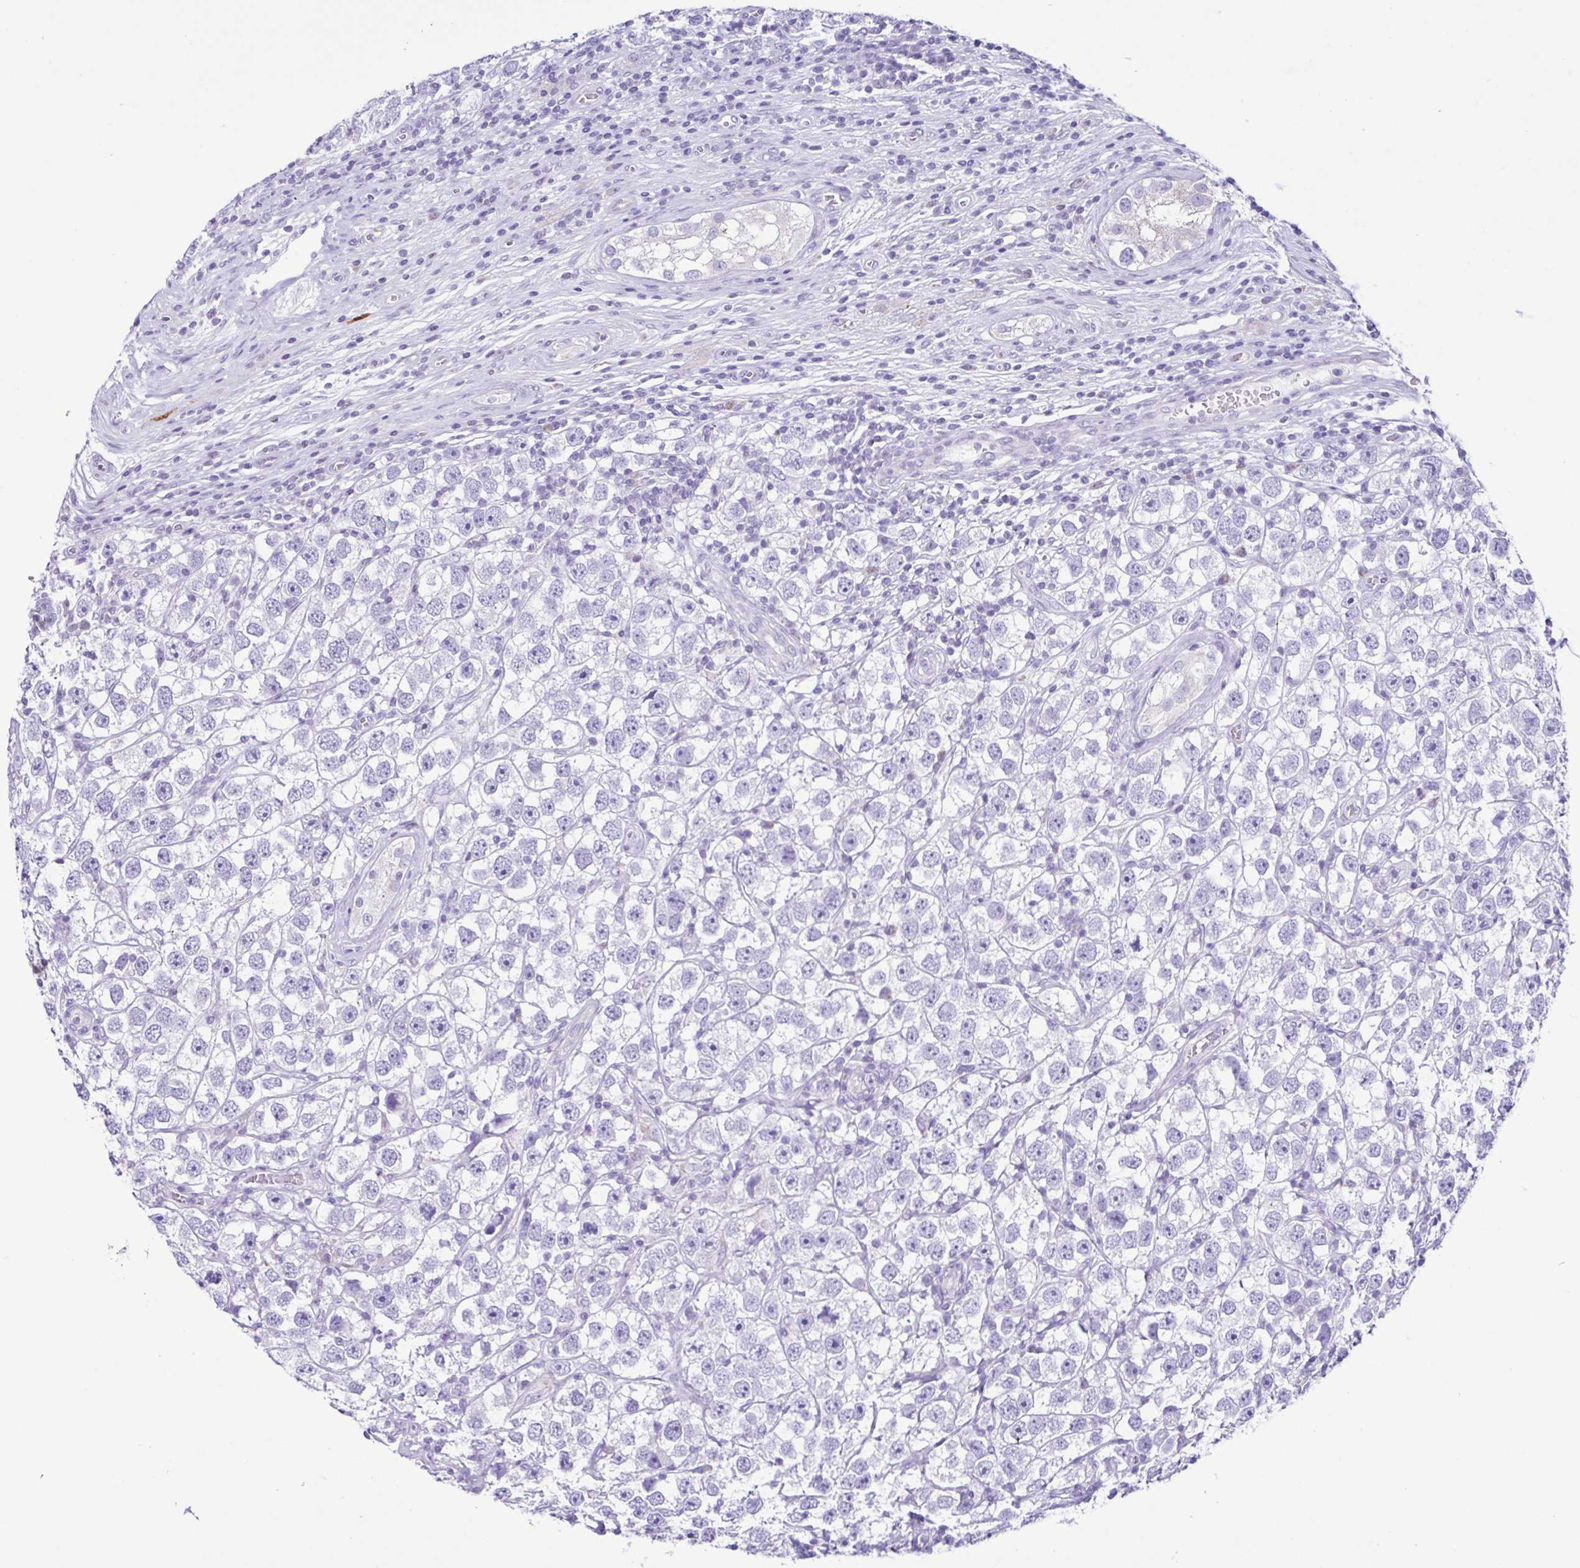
{"staining": {"intensity": "negative", "quantity": "none", "location": "none"}, "tissue": "testis cancer", "cell_type": "Tumor cells", "image_type": "cancer", "snomed": [{"axis": "morphology", "description": "Seminoma, NOS"}, {"axis": "topography", "description": "Testis"}], "caption": "Tumor cells are negative for protein expression in human testis cancer.", "gene": "ACTRT3", "patient": {"sex": "male", "age": 26}}